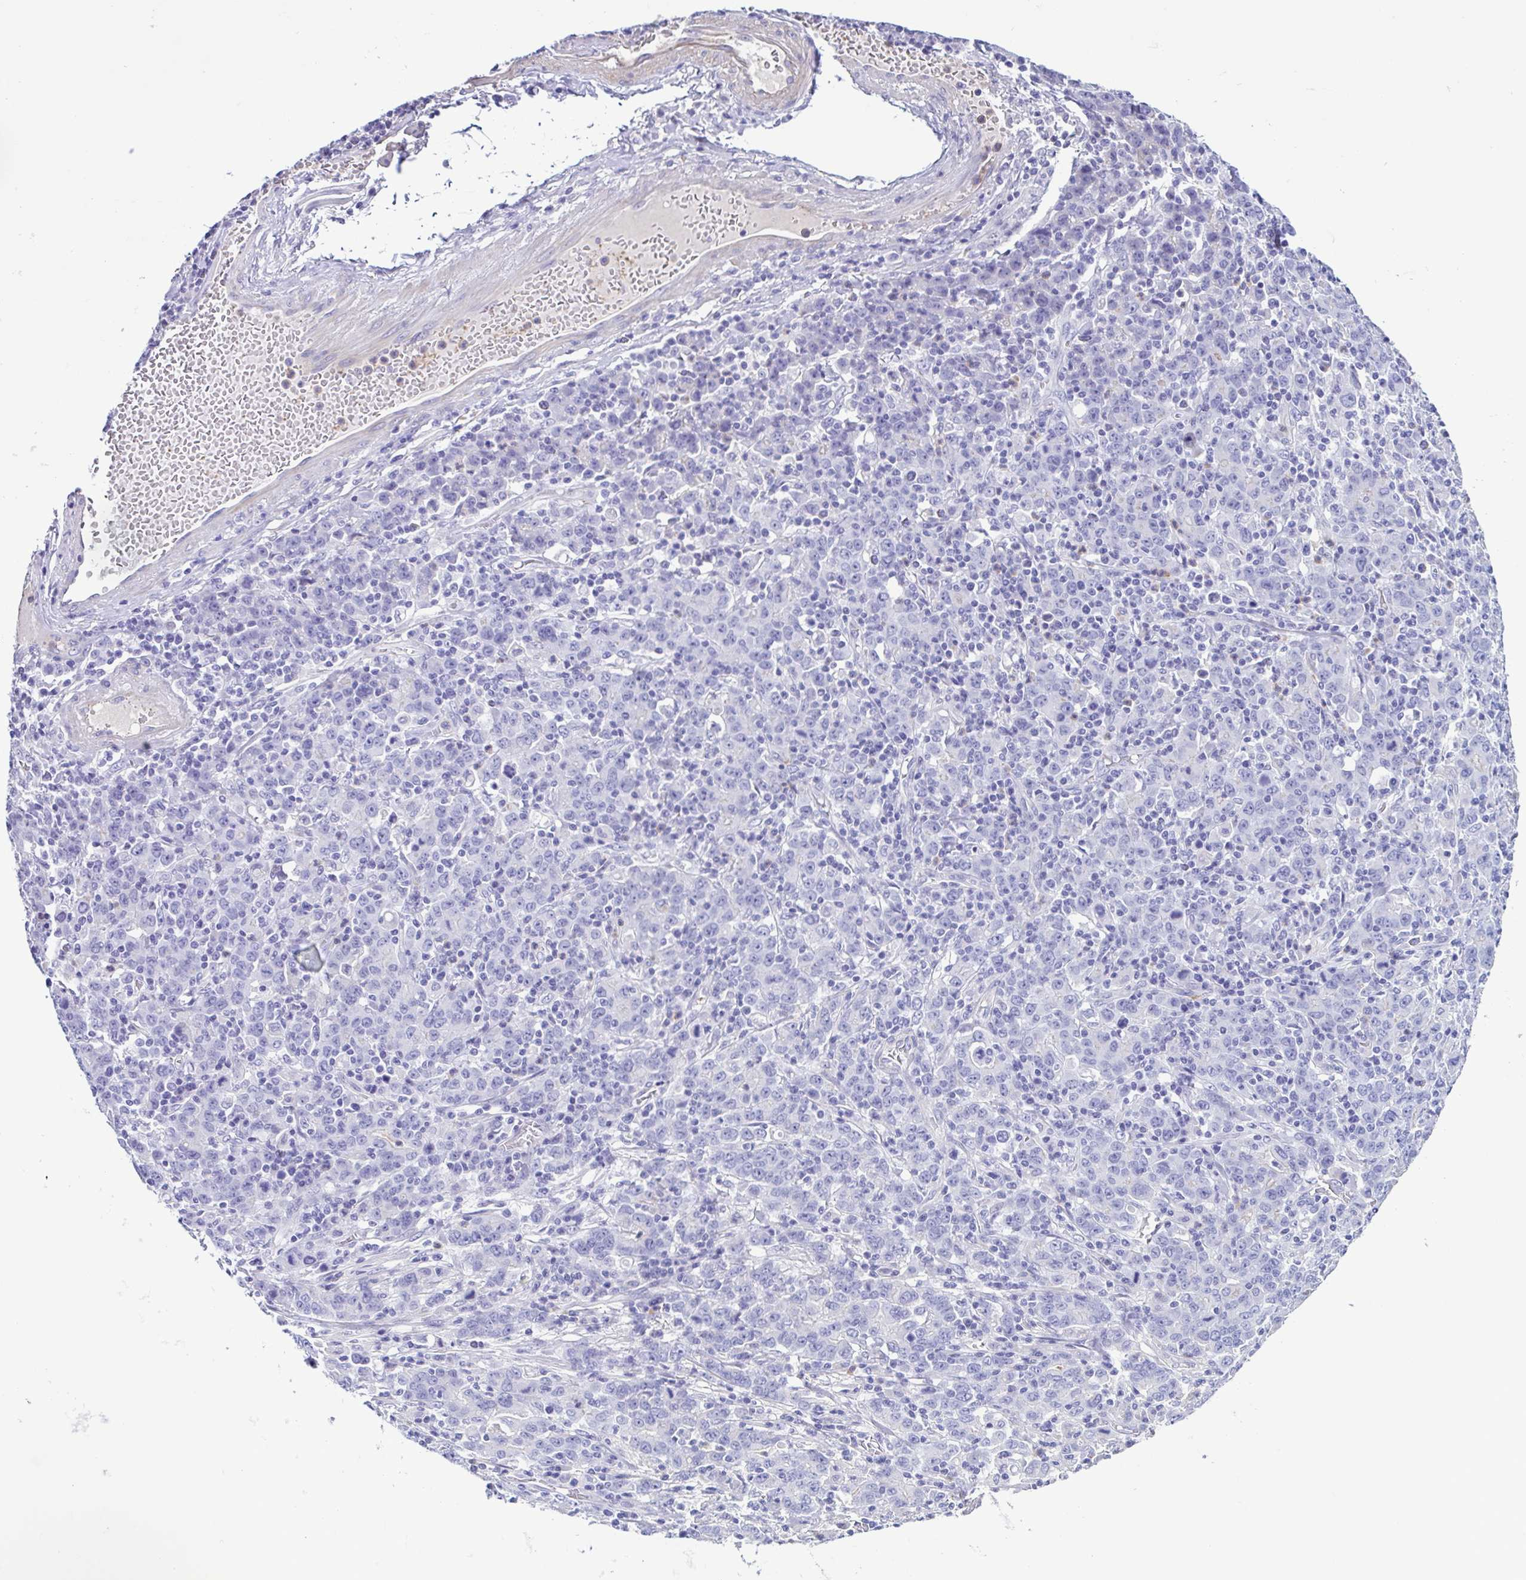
{"staining": {"intensity": "negative", "quantity": "none", "location": "none"}, "tissue": "stomach cancer", "cell_type": "Tumor cells", "image_type": "cancer", "snomed": [{"axis": "morphology", "description": "Adenocarcinoma, NOS"}, {"axis": "topography", "description": "Stomach, upper"}], "caption": "This is an immunohistochemistry micrograph of stomach cancer. There is no expression in tumor cells.", "gene": "CYP11B1", "patient": {"sex": "male", "age": 69}}